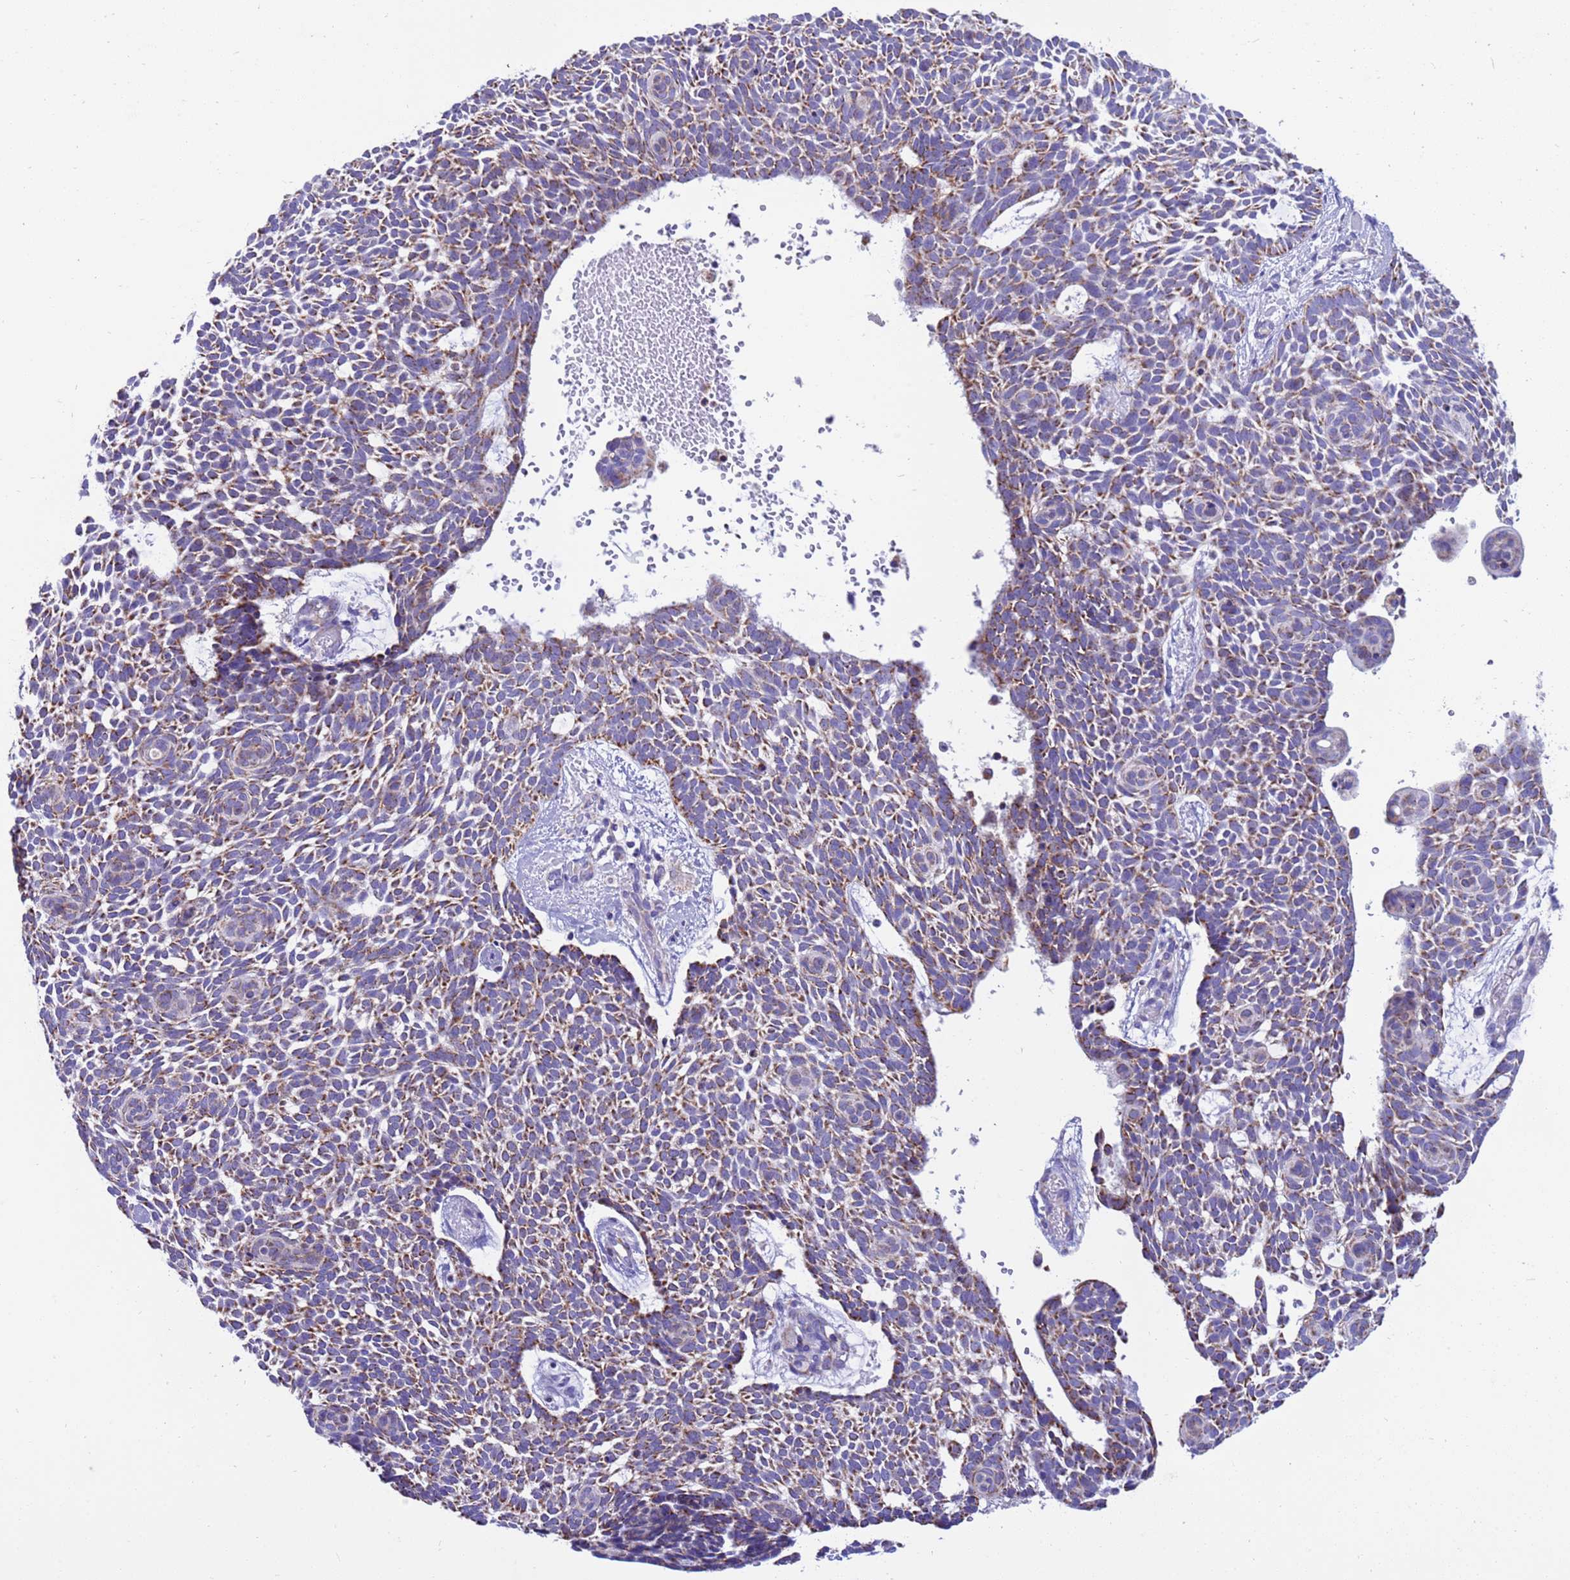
{"staining": {"intensity": "moderate", "quantity": "25%-75%", "location": "cytoplasmic/membranous"}, "tissue": "skin cancer", "cell_type": "Tumor cells", "image_type": "cancer", "snomed": [{"axis": "morphology", "description": "Basal cell carcinoma"}, {"axis": "topography", "description": "Skin"}], "caption": "Immunohistochemical staining of skin basal cell carcinoma reveals medium levels of moderate cytoplasmic/membranous staining in approximately 25%-75% of tumor cells.", "gene": "RNF165", "patient": {"sex": "male", "age": 61}}